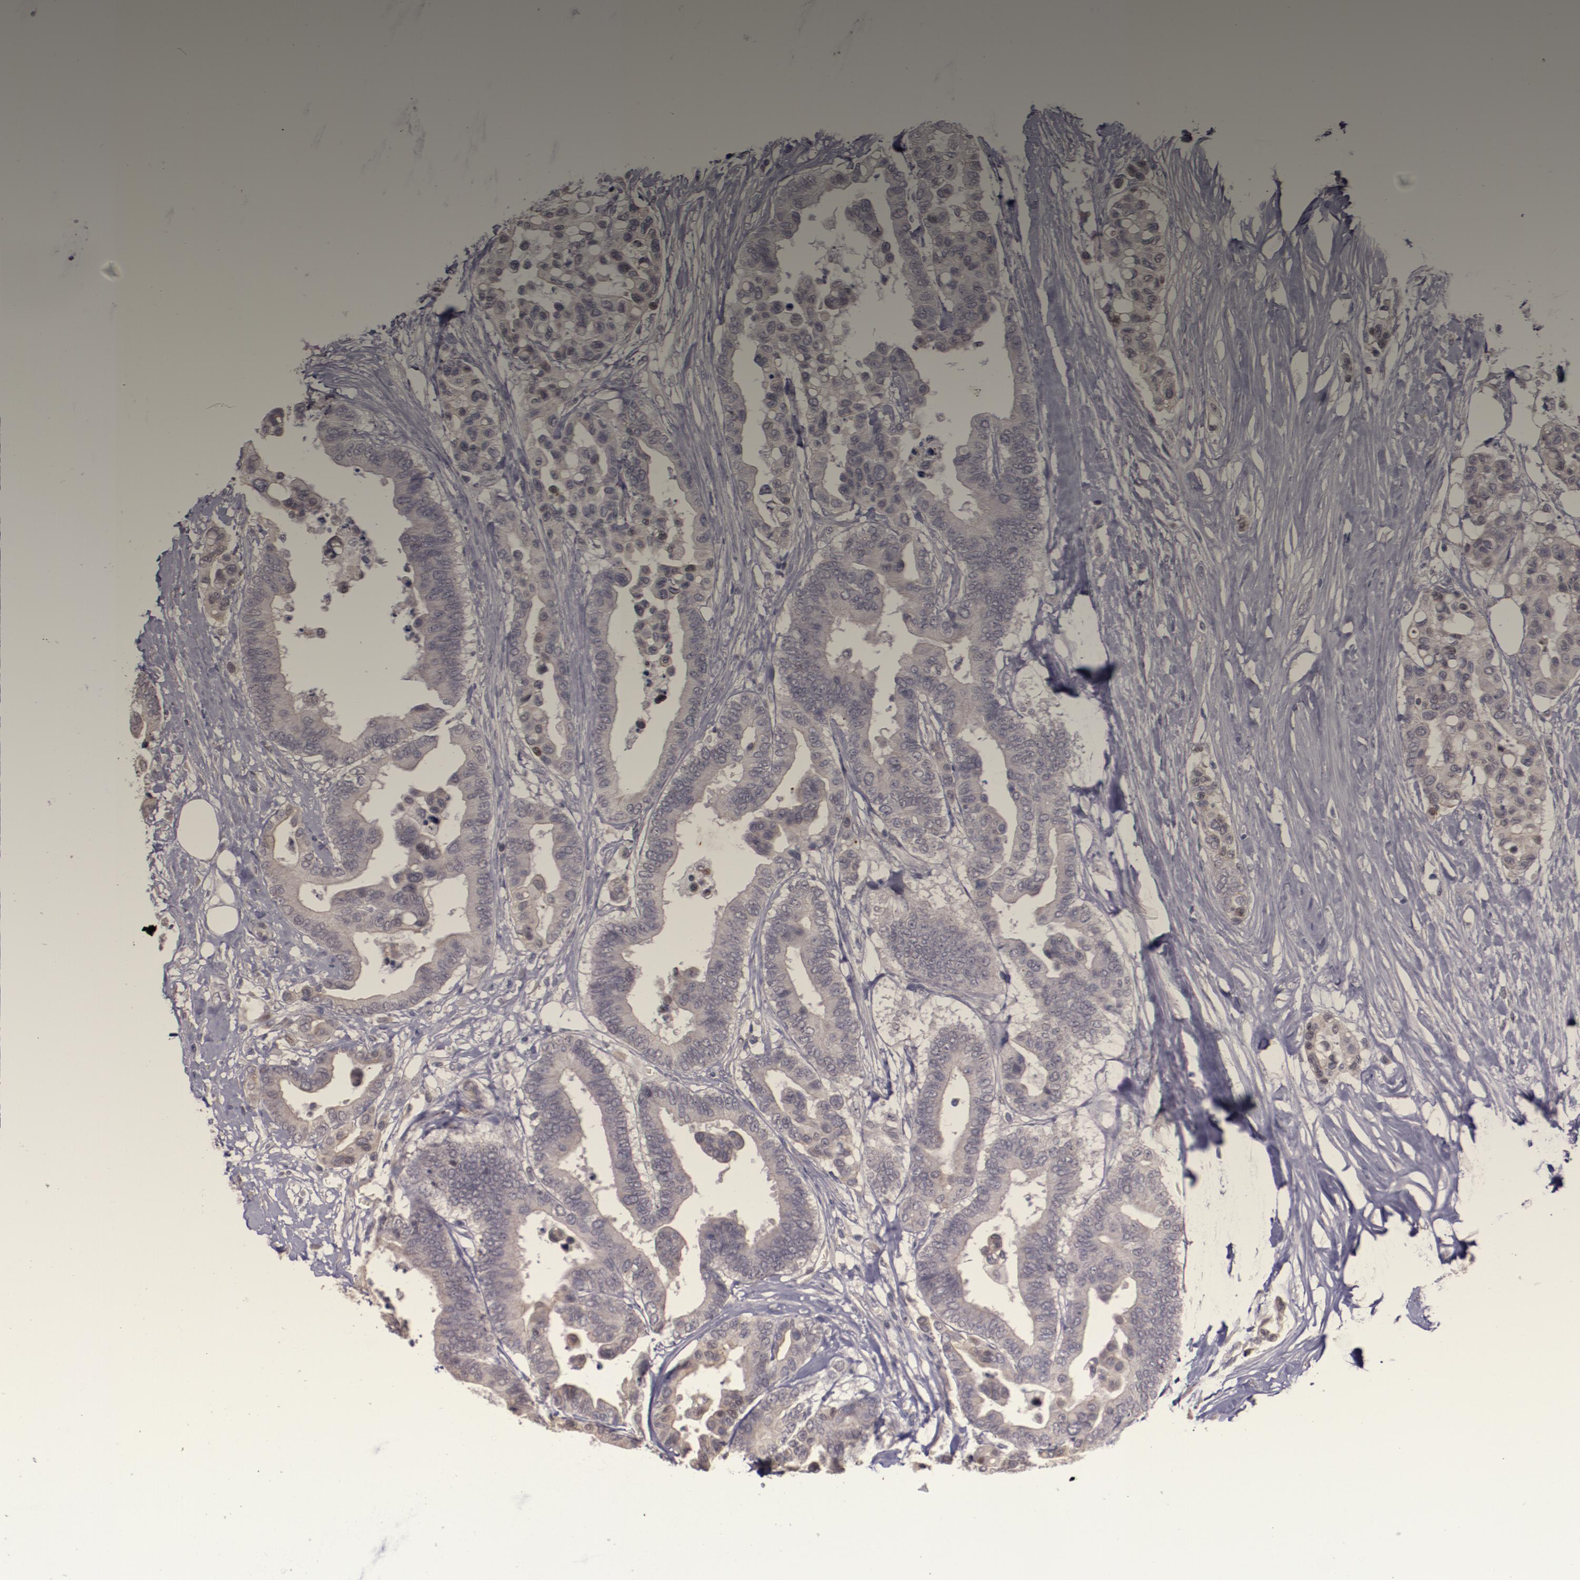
{"staining": {"intensity": "weak", "quantity": "25%-75%", "location": "cytoplasmic/membranous"}, "tissue": "colorectal cancer", "cell_type": "Tumor cells", "image_type": "cancer", "snomed": [{"axis": "morphology", "description": "Adenocarcinoma, NOS"}, {"axis": "topography", "description": "Colon"}], "caption": "Protein staining displays weak cytoplasmic/membranous positivity in approximately 25%-75% of tumor cells in adenocarcinoma (colorectal).", "gene": "NUP62CL", "patient": {"sex": "male", "age": 82}}